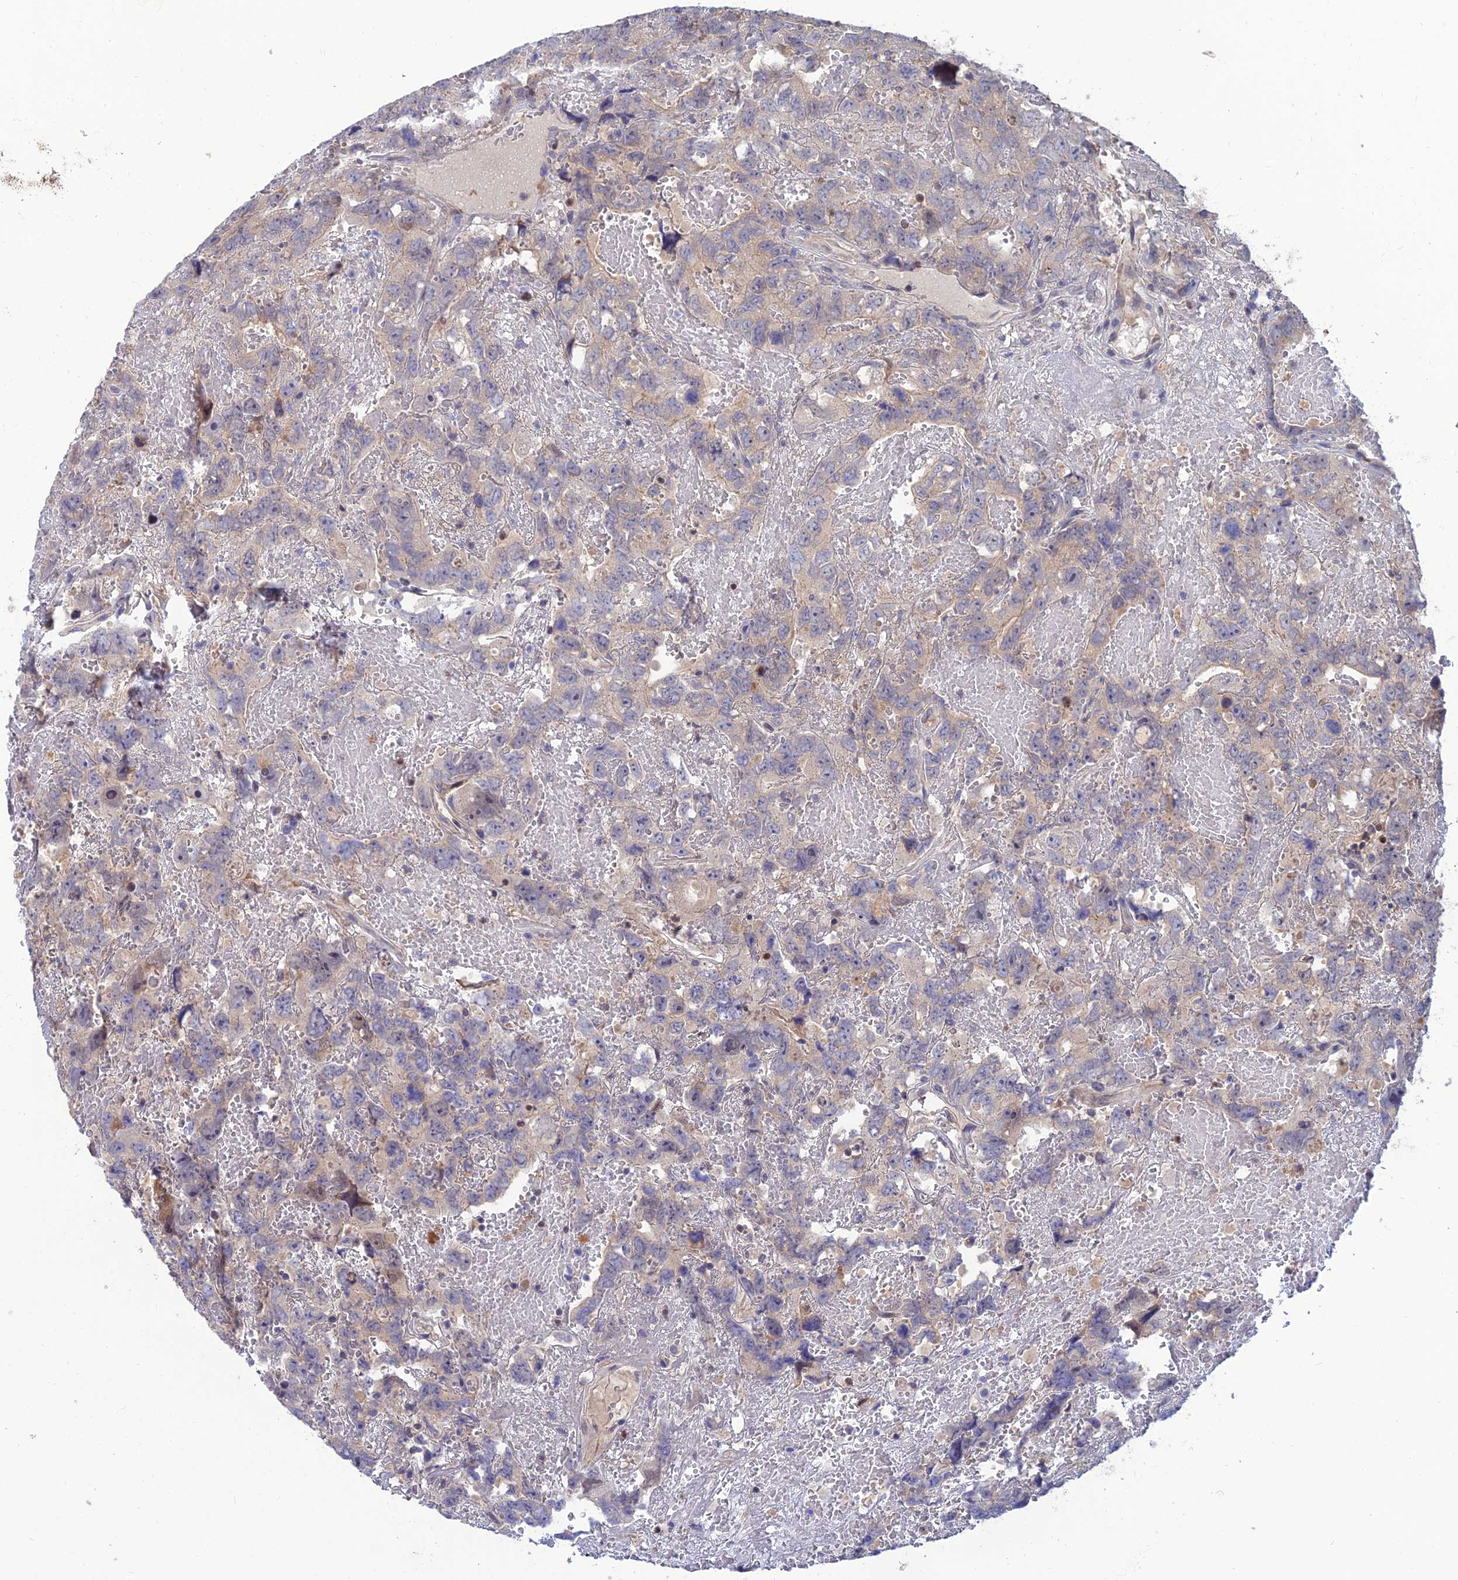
{"staining": {"intensity": "weak", "quantity": "<25%", "location": "cytoplasmic/membranous"}, "tissue": "testis cancer", "cell_type": "Tumor cells", "image_type": "cancer", "snomed": [{"axis": "morphology", "description": "Carcinoma, Embryonal, NOS"}, {"axis": "topography", "description": "Testis"}], "caption": "The immunohistochemistry (IHC) photomicrograph has no significant positivity in tumor cells of testis cancer tissue.", "gene": "DNPEP", "patient": {"sex": "male", "age": 45}}